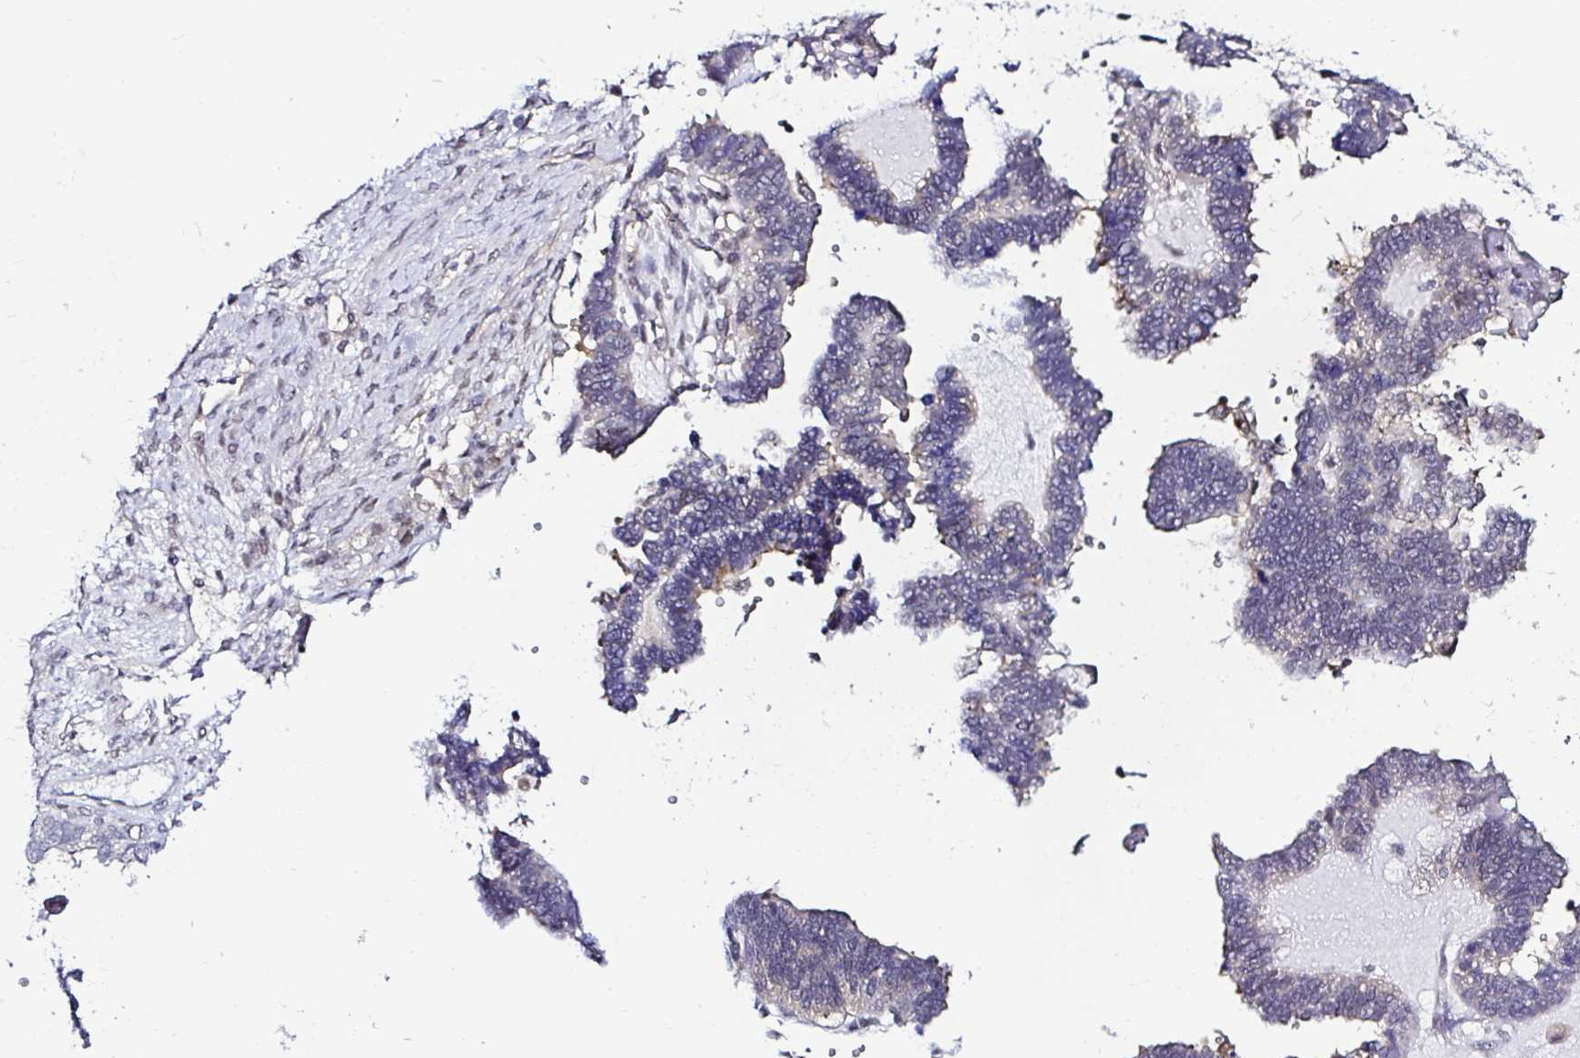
{"staining": {"intensity": "negative", "quantity": "none", "location": "none"}, "tissue": "ovarian cancer", "cell_type": "Tumor cells", "image_type": "cancer", "snomed": [{"axis": "morphology", "description": "Cystadenocarcinoma, serous, NOS"}, {"axis": "topography", "description": "Ovary"}], "caption": "This is an immunohistochemistry (IHC) image of ovarian serous cystadenocarcinoma. There is no staining in tumor cells.", "gene": "PSMD3", "patient": {"sex": "female", "age": 51}}